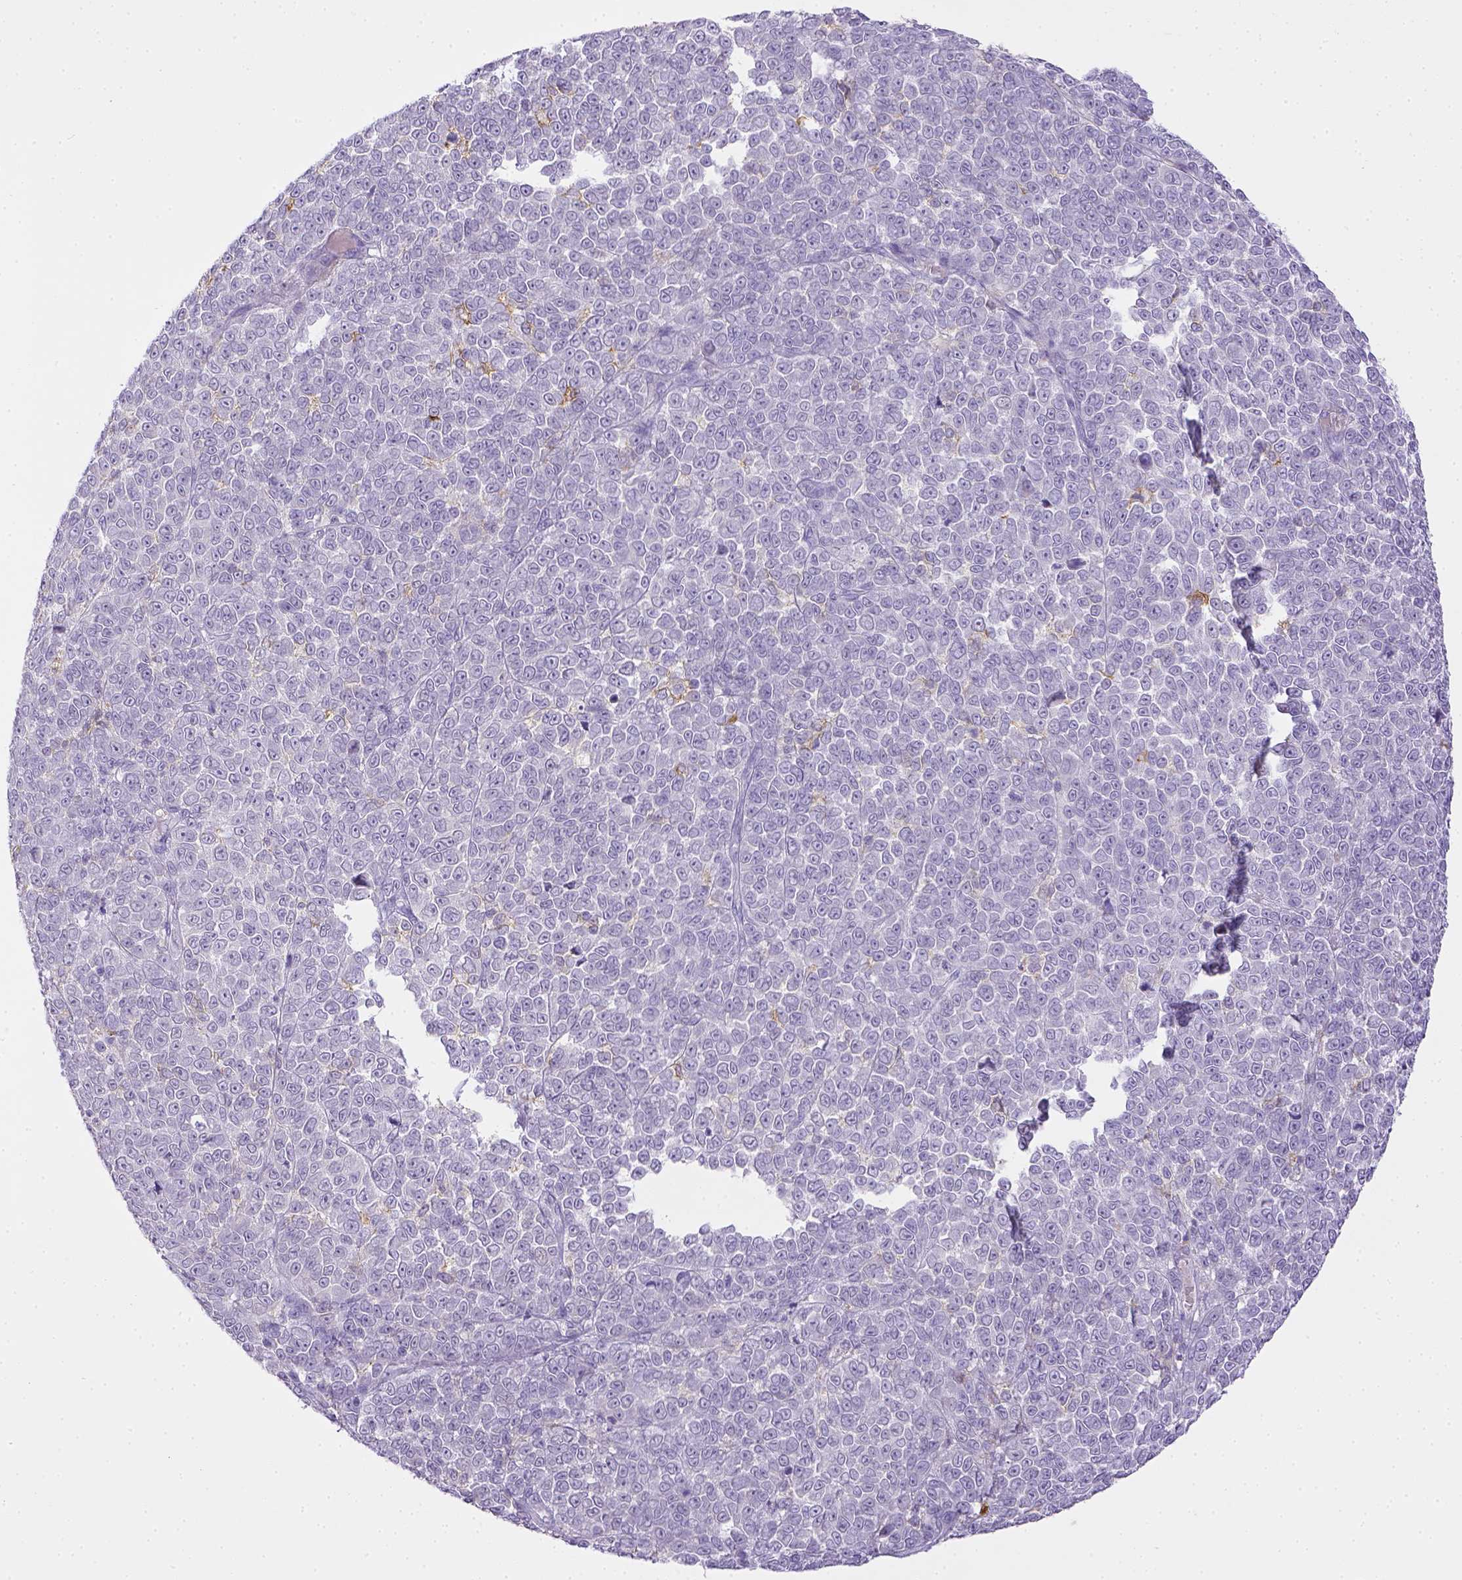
{"staining": {"intensity": "negative", "quantity": "none", "location": "none"}, "tissue": "melanoma", "cell_type": "Tumor cells", "image_type": "cancer", "snomed": [{"axis": "morphology", "description": "Malignant melanoma, NOS"}, {"axis": "topography", "description": "Skin"}], "caption": "Tumor cells show no significant protein staining in melanoma. Brightfield microscopy of immunohistochemistry (IHC) stained with DAB (brown) and hematoxylin (blue), captured at high magnification.", "gene": "ITGAM", "patient": {"sex": "female", "age": 95}}